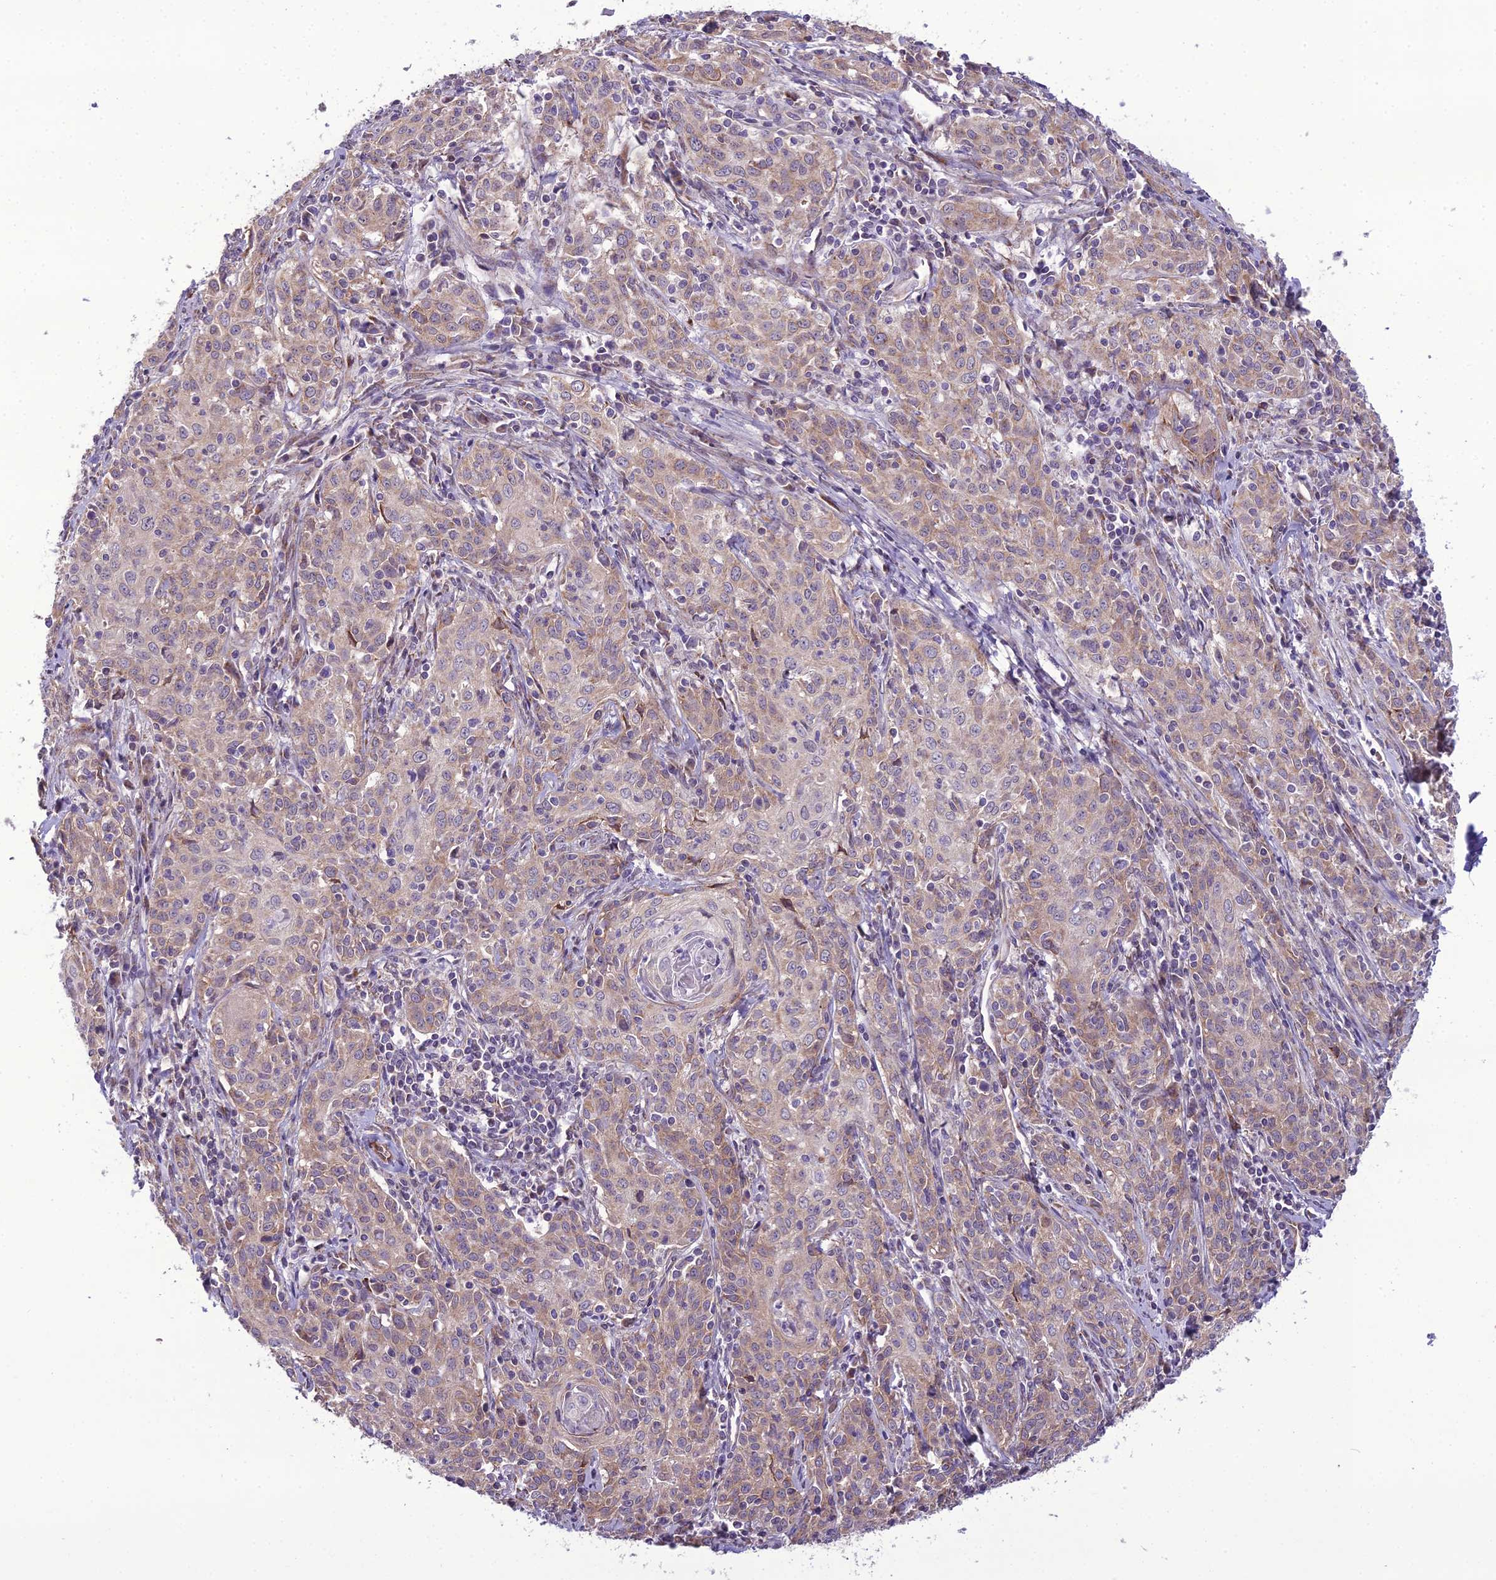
{"staining": {"intensity": "weak", "quantity": "25%-75%", "location": "cytoplasmic/membranous"}, "tissue": "cervical cancer", "cell_type": "Tumor cells", "image_type": "cancer", "snomed": [{"axis": "morphology", "description": "Squamous cell carcinoma, NOS"}, {"axis": "topography", "description": "Cervix"}], "caption": "Brown immunohistochemical staining in human squamous cell carcinoma (cervical) displays weak cytoplasmic/membranous staining in about 25%-75% of tumor cells. (Stains: DAB in brown, nuclei in blue, Microscopy: brightfield microscopy at high magnification).", "gene": "NODAL", "patient": {"sex": "female", "age": 57}}